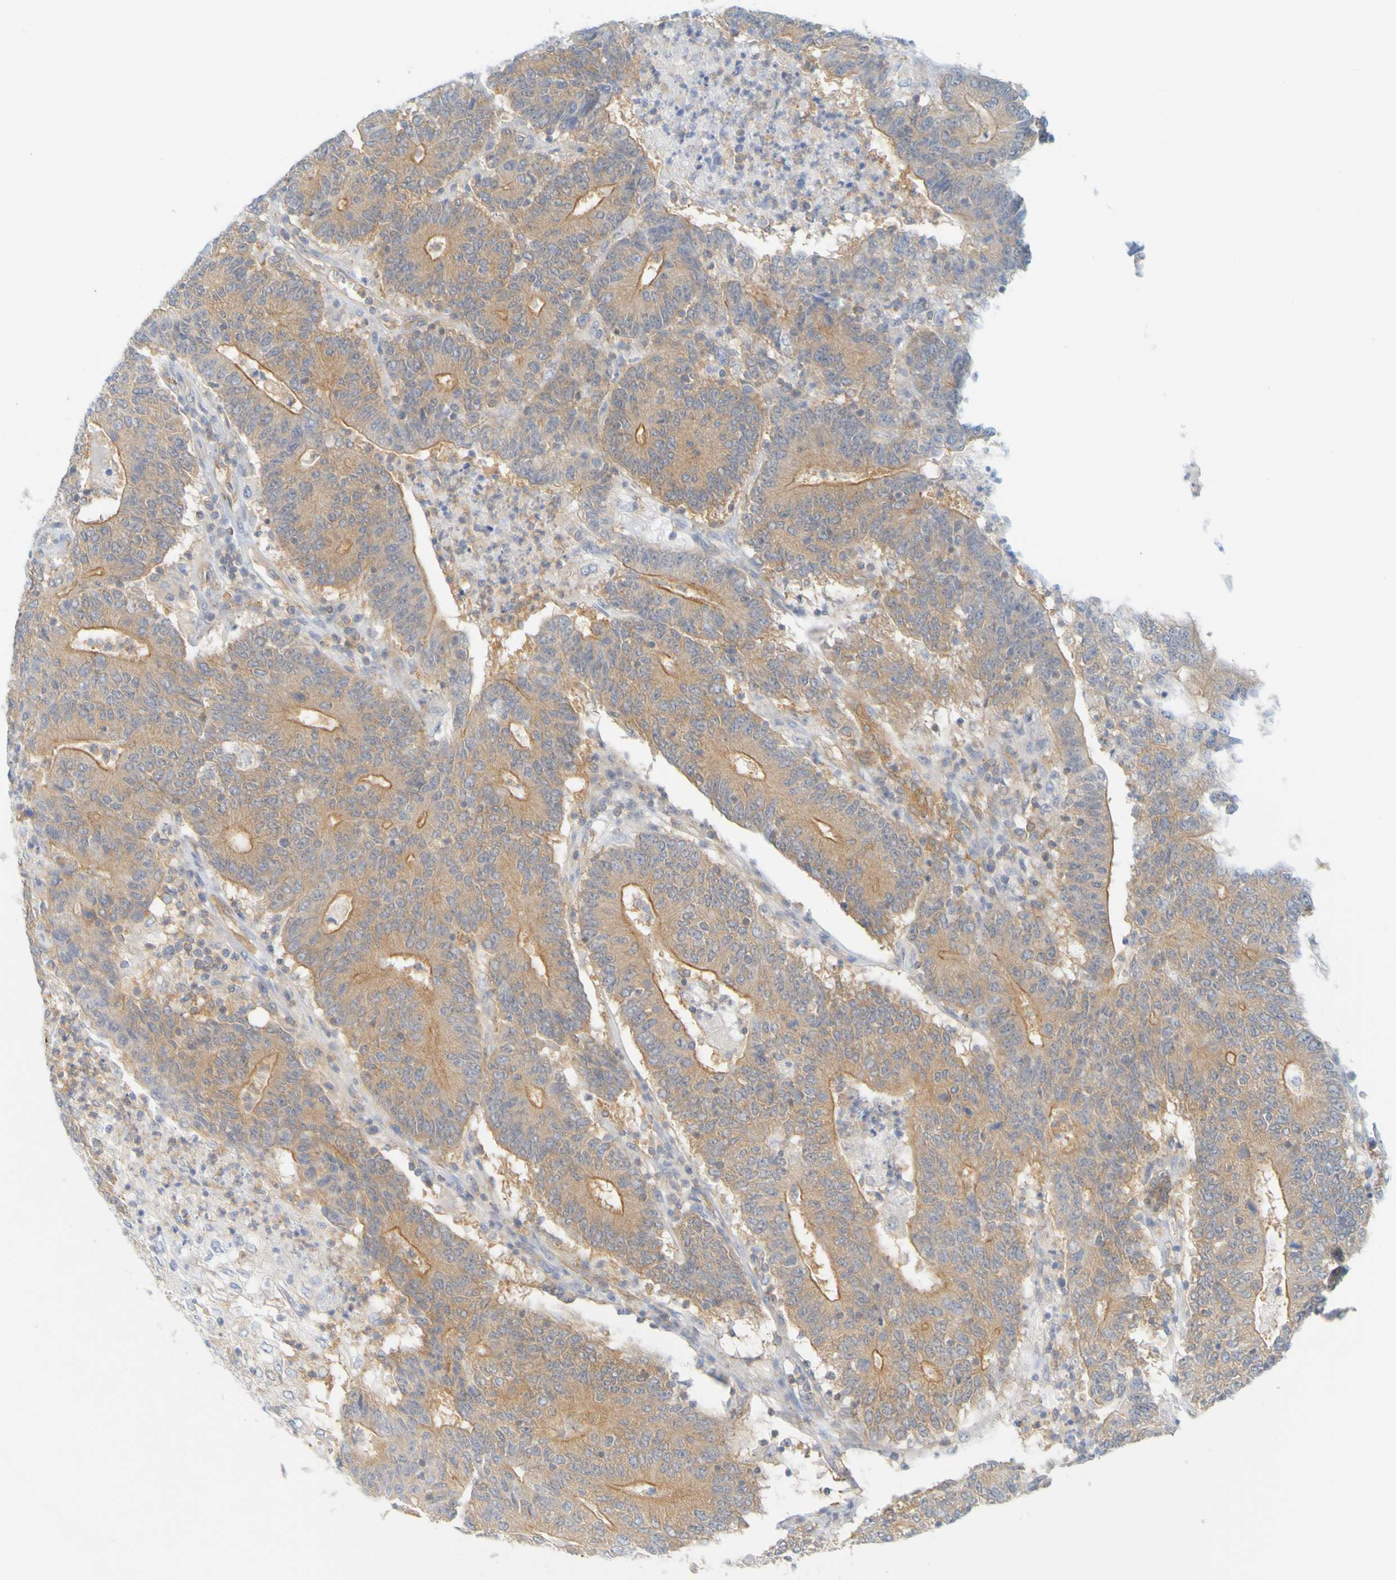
{"staining": {"intensity": "moderate", "quantity": ">75%", "location": "cytoplasmic/membranous"}, "tissue": "colorectal cancer", "cell_type": "Tumor cells", "image_type": "cancer", "snomed": [{"axis": "morphology", "description": "Normal tissue, NOS"}, {"axis": "morphology", "description": "Adenocarcinoma, NOS"}, {"axis": "topography", "description": "Colon"}], "caption": "Protein positivity by IHC reveals moderate cytoplasmic/membranous expression in about >75% of tumor cells in adenocarcinoma (colorectal).", "gene": "APPL1", "patient": {"sex": "female", "age": 75}}